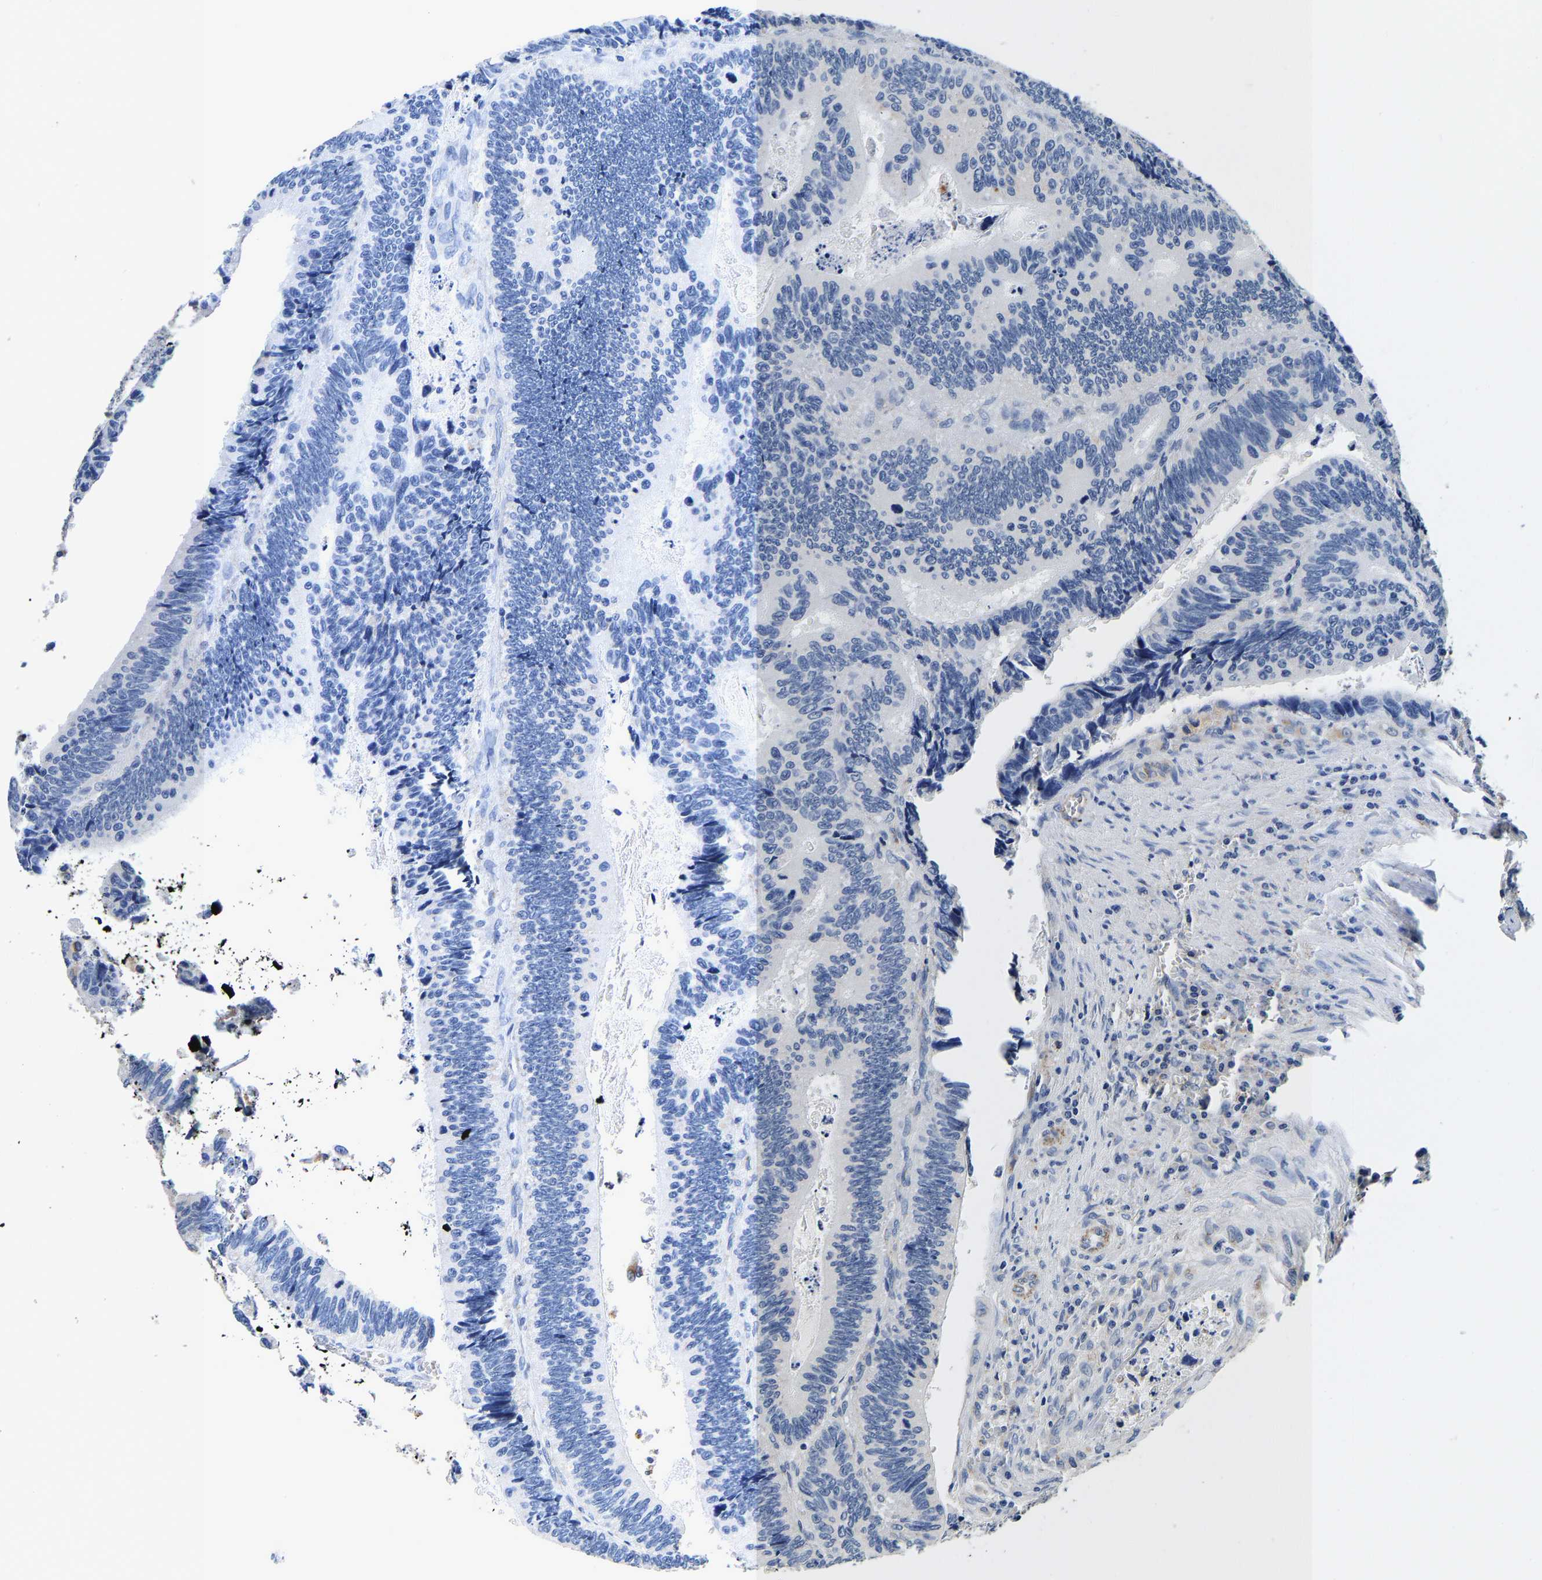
{"staining": {"intensity": "negative", "quantity": "none", "location": "none"}, "tissue": "colorectal cancer", "cell_type": "Tumor cells", "image_type": "cancer", "snomed": [{"axis": "morphology", "description": "Inflammation, NOS"}, {"axis": "morphology", "description": "Adenocarcinoma, NOS"}, {"axis": "topography", "description": "Colon"}], "caption": "DAB immunohistochemical staining of colorectal adenocarcinoma displays no significant staining in tumor cells.", "gene": "GRN", "patient": {"sex": "male", "age": 72}}